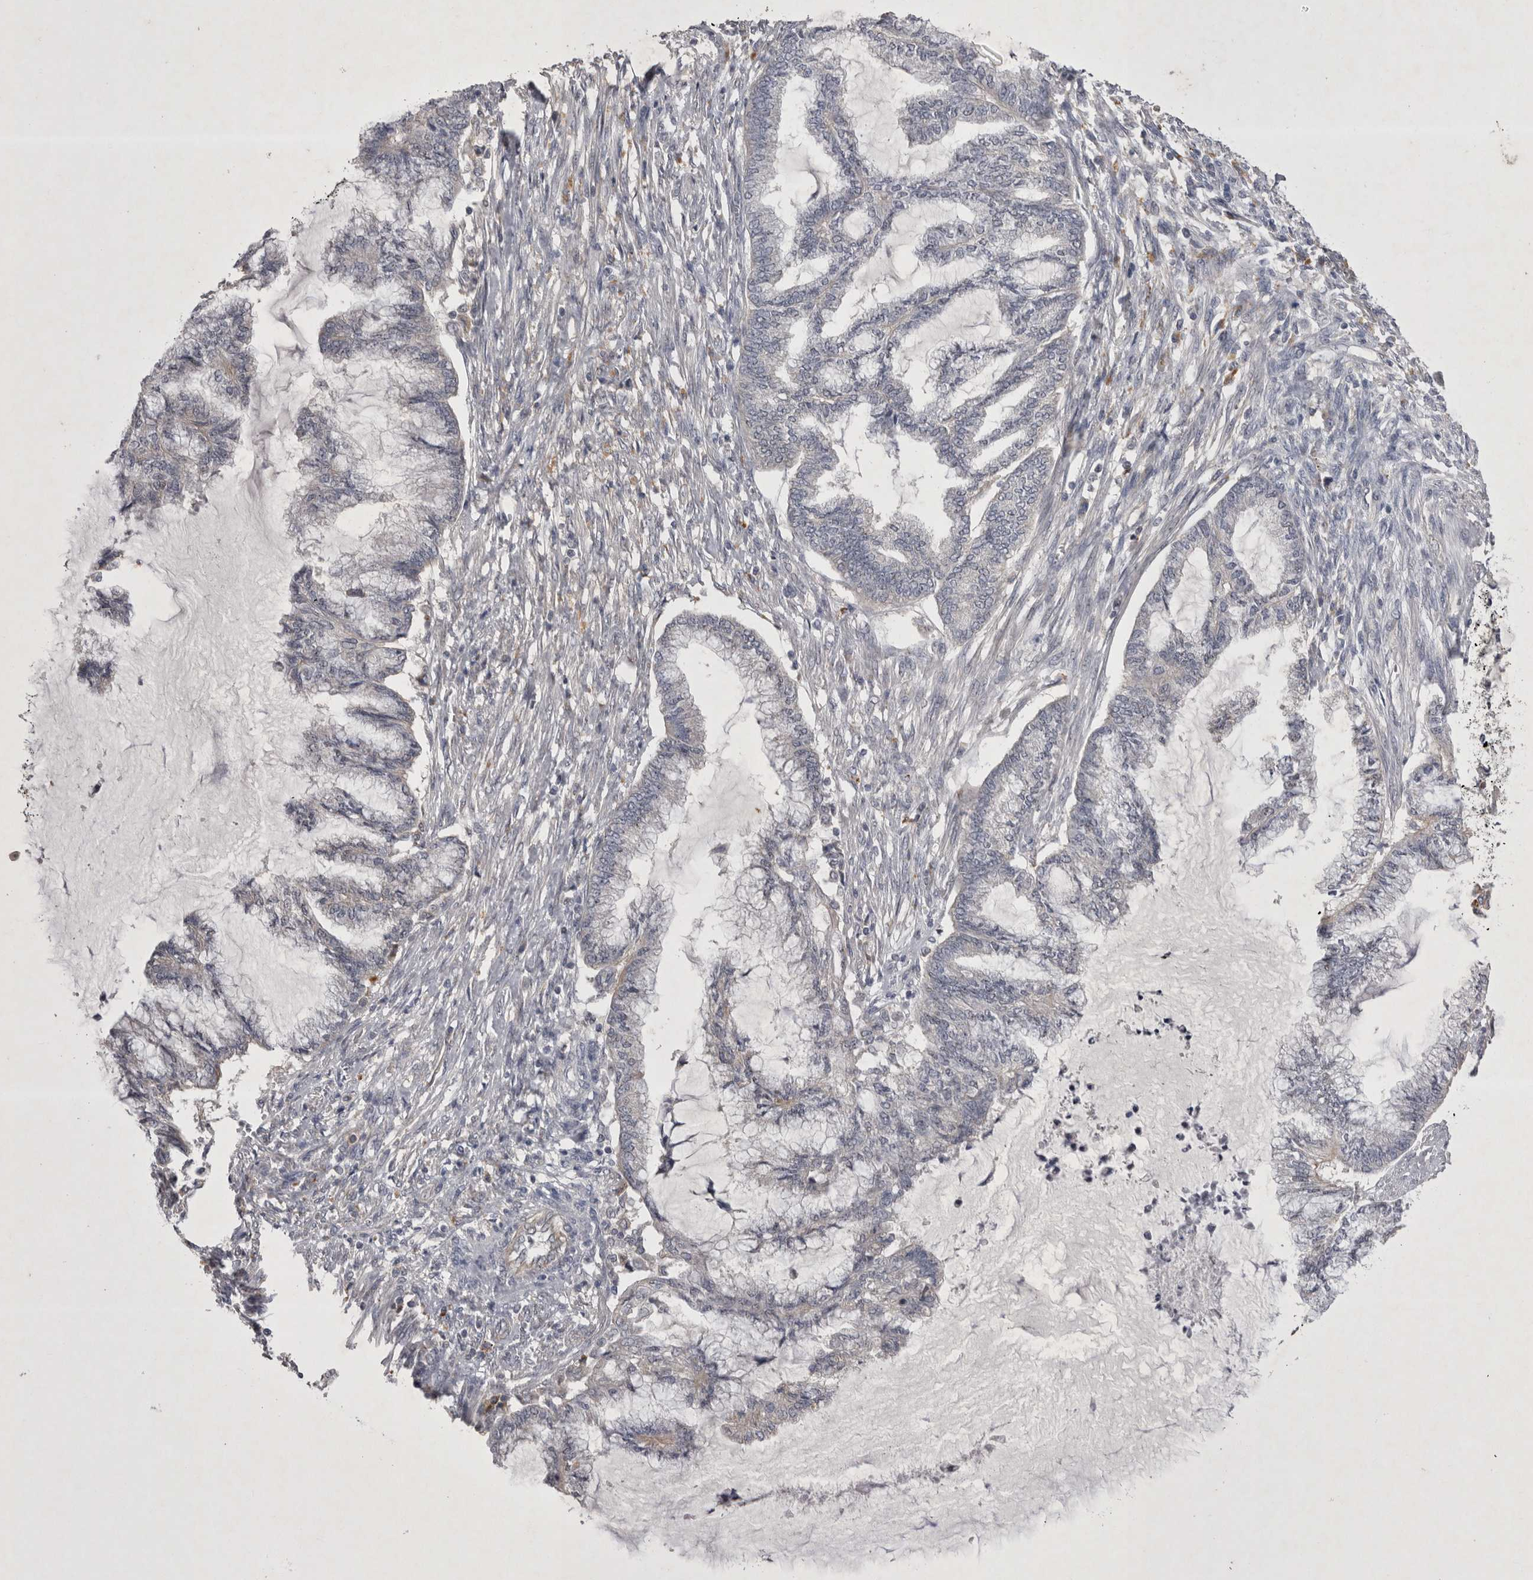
{"staining": {"intensity": "negative", "quantity": "none", "location": "none"}, "tissue": "endometrial cancer", "cell_type": "Tumor cells", "image_type": "cancer", "snomed": [{"axis": "morphology", "description": "Adenocarcinoma, NOS"}, {"axis": "topography", "description": "Endometrium"}], "caption": "Immunohistochemistry histopathology image of human endometrial cancer stained for a protein (brown), which exhibits no positivity in tumor cells. (Immunohistochemistry, brightfield microscopy, high magnification).", "gene": "CTBS", "patient": {"sex": "female", "age": 86}}